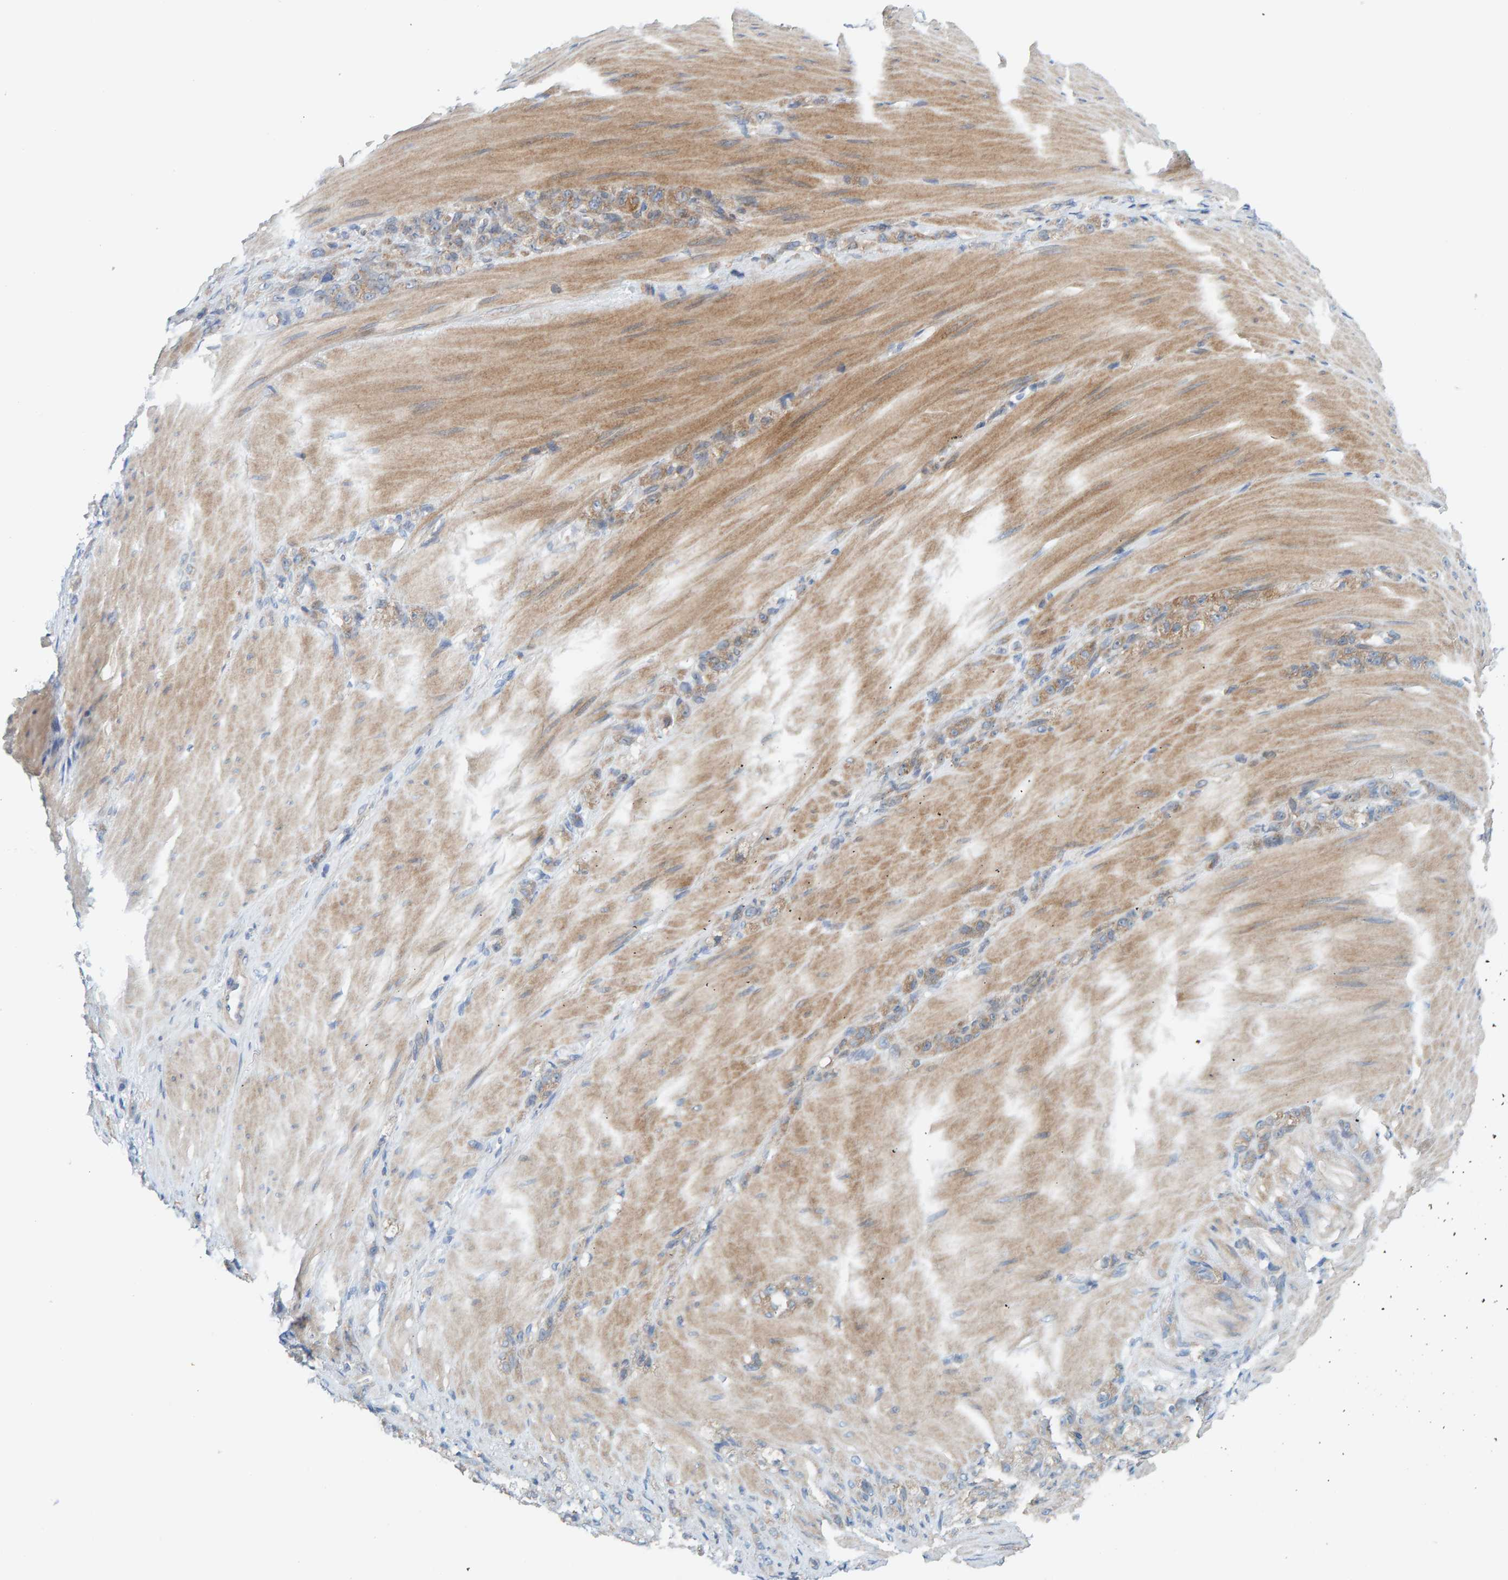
{"staining": {"intensity": "moderate", "quantity": "25%-75%", "location": "cytoplasmic/membranous"}, "tissue": "stomach cancer", "cell_type": "Tumor cells", "image_type": "cancer", "snomed": [{"axis": "morphology", "description": "Normal tissue, NOS"}, {"axis": "morphology", "description": "Adenocarcinoma, NOS"}, {"axis": "topography", "description": "Stomach"}], "caption": "Approximately 25%-75% of tumor cells in human adenocarcinoma (stomach) reveal moderate cytoplasmic/membranous protein positivity as visualized by brown immunohistochemical staining.", "gene": "UBAP1", "patient": {"sex": "male", "age": 82}}